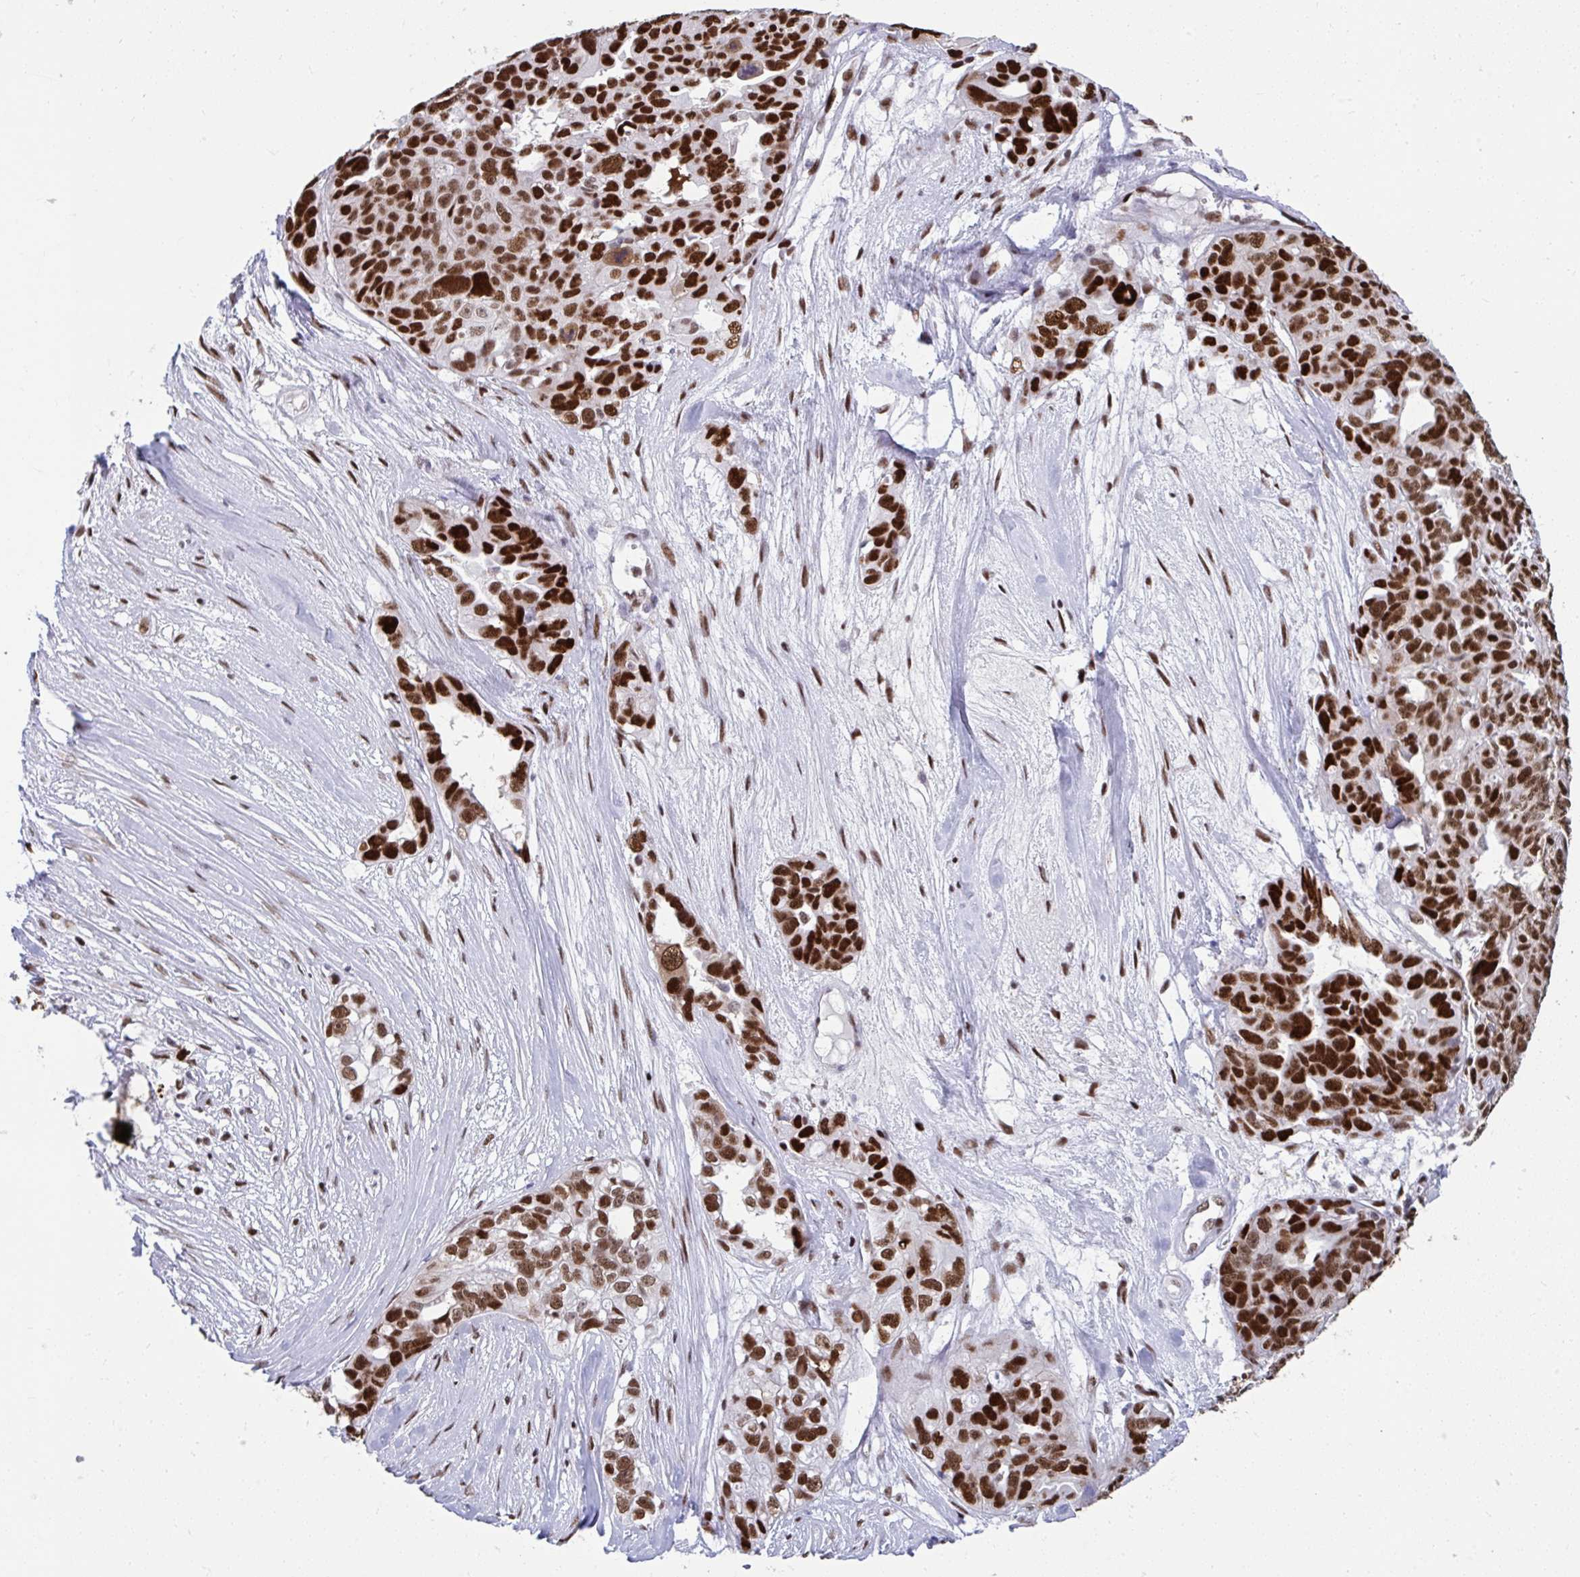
{"staining": {"intensity": "strong", "quantity": ">75%", "location": "nuclear"}, "tissue": "ovarian cancer", "cell_type": "Tumor cells", "image_type": "cancer", "snomed": [{"axis": "morphology", "description": "Carcinoma, endometroid"}, {"axis": "topography", "description": "Ovary"}], "caption": "The histopathology image demonstrates staining of endometroid carcinoma (ovarian), revealing strong nuclear protein positivity (brown color) within tumor cells.", "gene": "SLC35C2", "patient": {"sex": "female", "age": 70}}